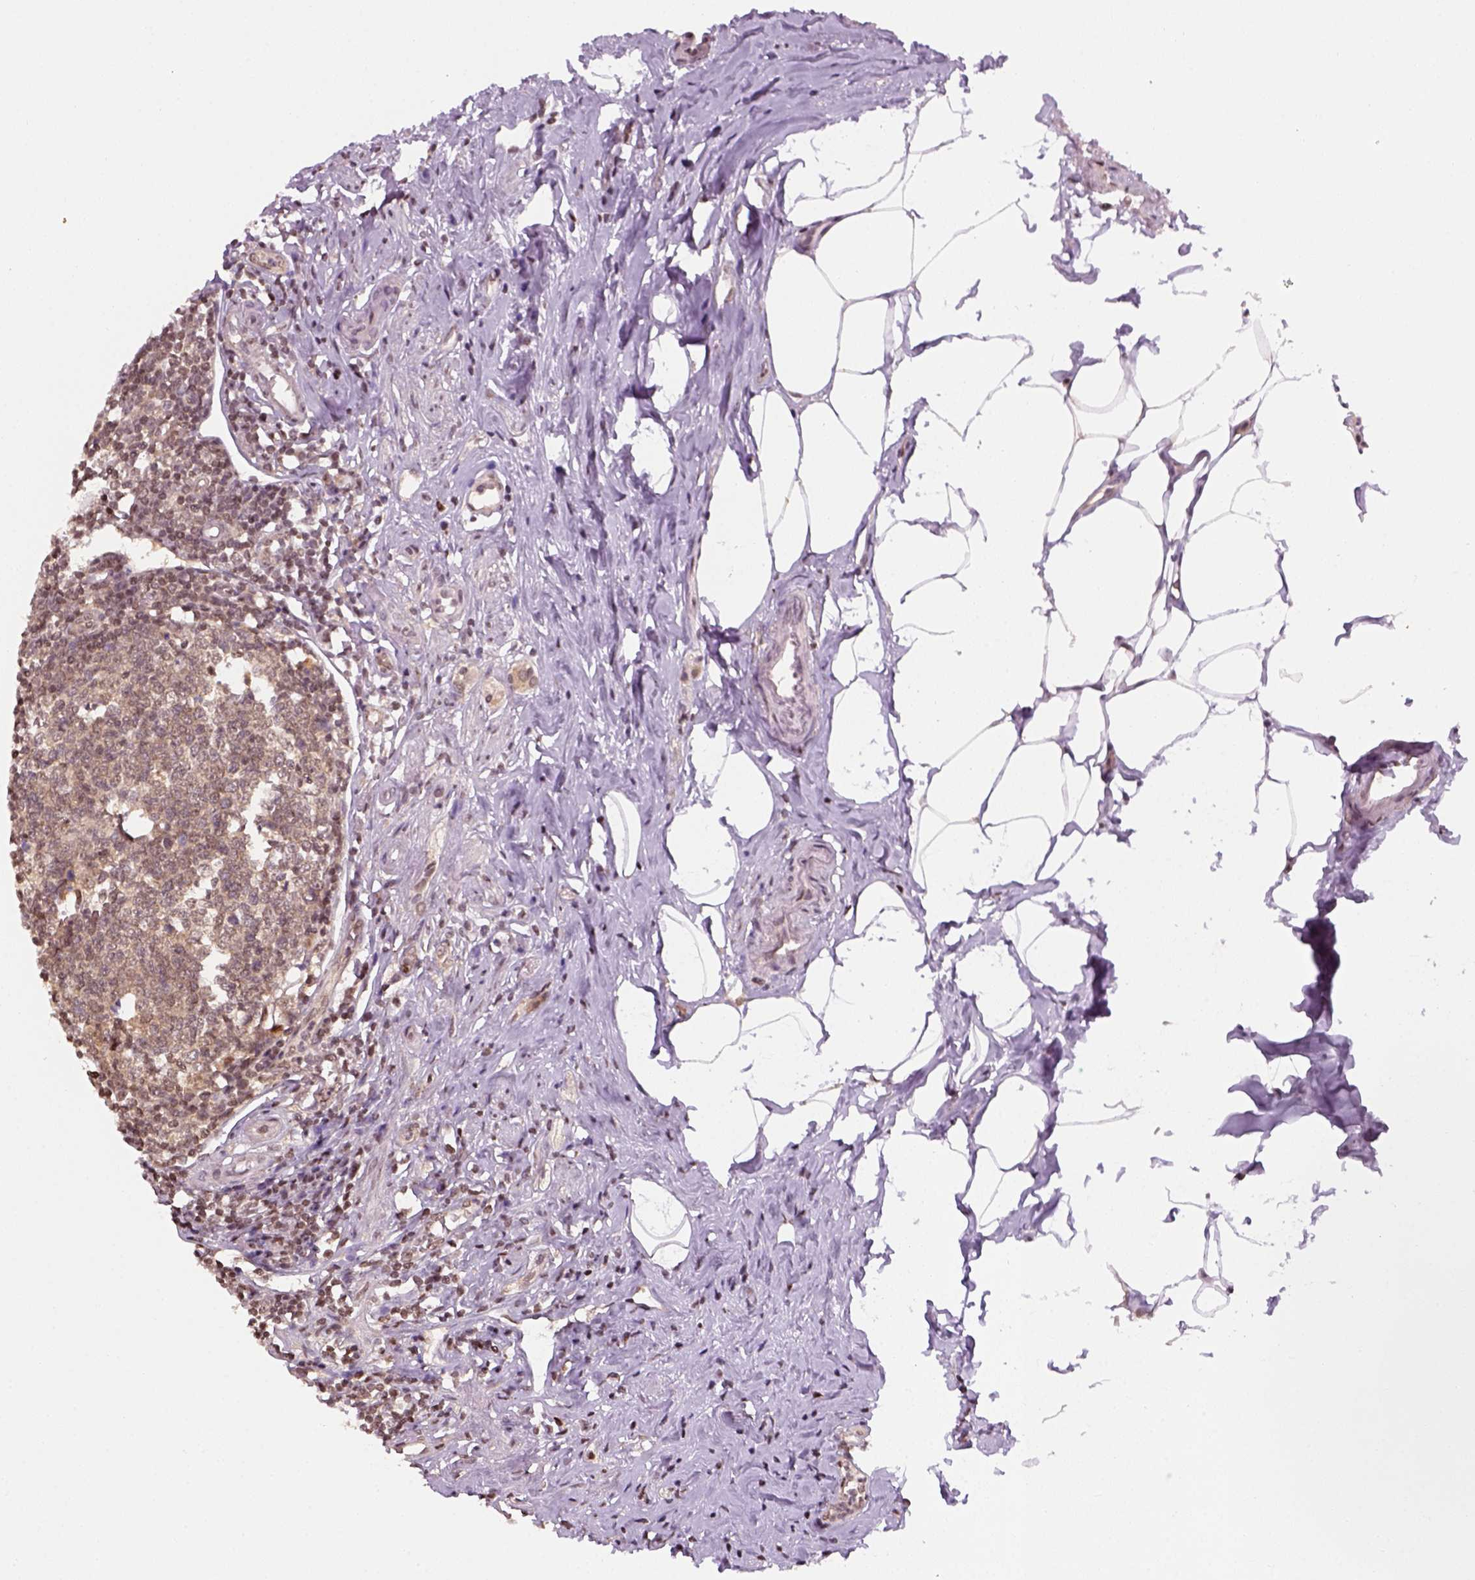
{"staining": {"intensity": "strong", "quantity": ">75%", "location": "cytoplasmic/membranous,nuclear"}, "tissue": "appendix", "cell_type": "Glandular cells", "image_type": "normal", "snomed": [{"axis": "morphology", "description": "Normal tissue, NOS"}, {"axis": "morphology", "description": "Carcinoma, endometroid"}, {"axis": "topography", "description": "Appendix"}, {"axis": "topography", "description": "Colon"}], "caption": "Unremarkable appendix was stained to show a protein in brown. There is high levels of strong cytoplasmic/membranous,nuclear staining in approximately >75% of glandular cells. (Stains: DAB (3,3'-diaminobenzidine) in brown, nuclei in blue, Microscopy: brightfield microscopy at high magnification).", "gene": "GOT1", "patient": {"sex": "female", "age": 60}}